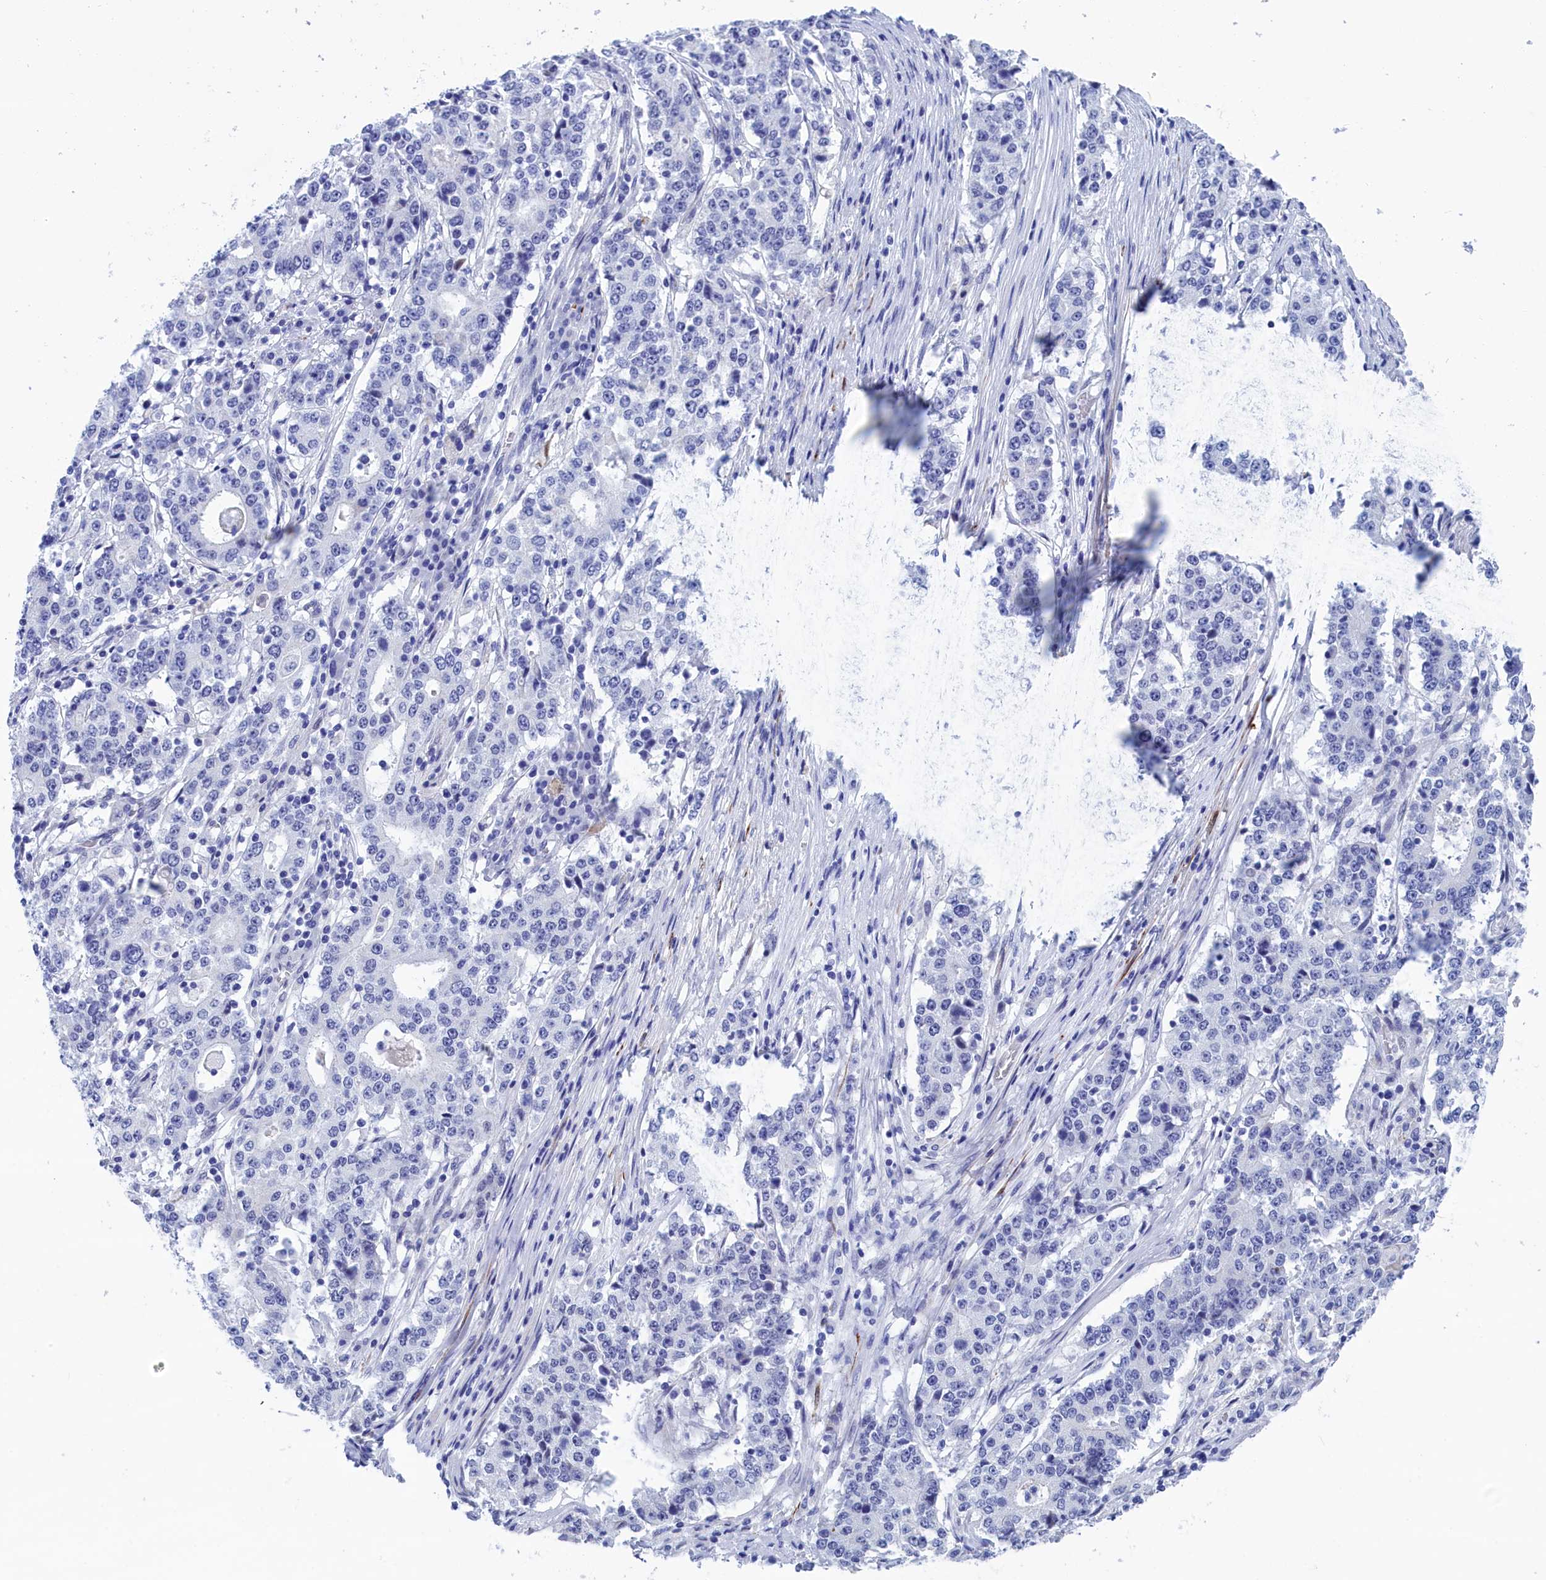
{"staining": {"intensity": "negative", "quantity": "none", "location": "none"}, "tissue": "stomach cancer", "cell_type": "Tumor cells", "image_type": "cancer", "snomed": [{"axis": "morphology", "description": "Adenocarcinoma, NOS"}, {"axis": "topography", "description": "Stomach"}], "caption": "A micrograph of stomach cancer (adenocarcinoma) stained for a protein displays no brown staining in tumor cells.", "gene": "WDR83", "patient": {"sex": "male", "age": 59}}